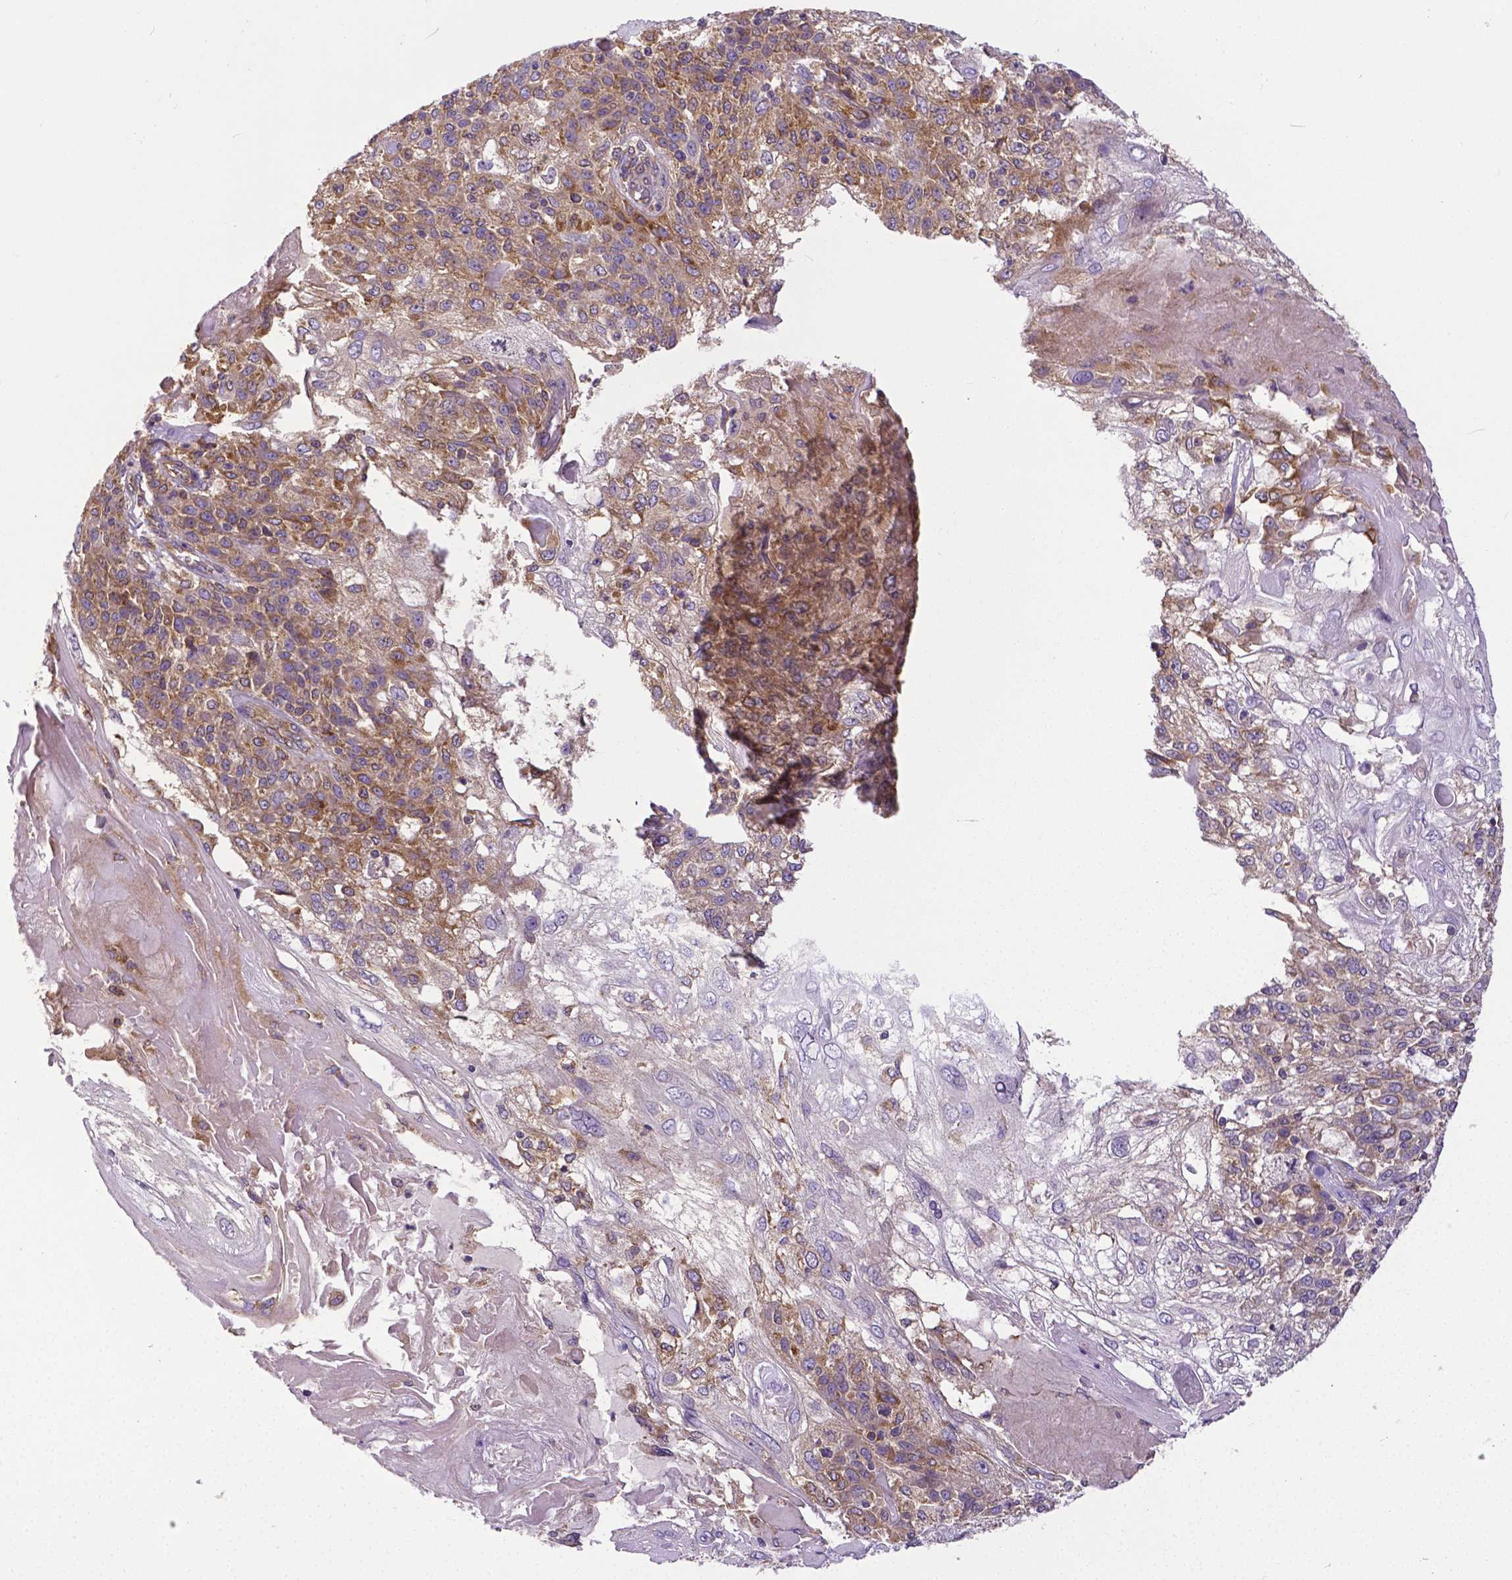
{"staining": {"intensity": "strong", "quantity": "<25%", "location": "cytoplasmic/membranous"}, "tissue": "skin cancer", "cell_type": "Tumor cells", "image_type": "cancer", "snomed": [{"axis": "morphology", "description": "Normal tissue, NOS"}, {"axis": "morphology", "description": "Squamous cell carcinoma, NOS"}, {"axis": "topography", "description": "Skin"}], "caption": "Skin cancer (squamous cell carcinoma) was stained to show a protein in brown. There is medium levels of strong cytoplasmic/membranous positivity in about <25% of tumor cells.", "gene": "DICER1", "patient": {"sex": "female", "age": 83}}